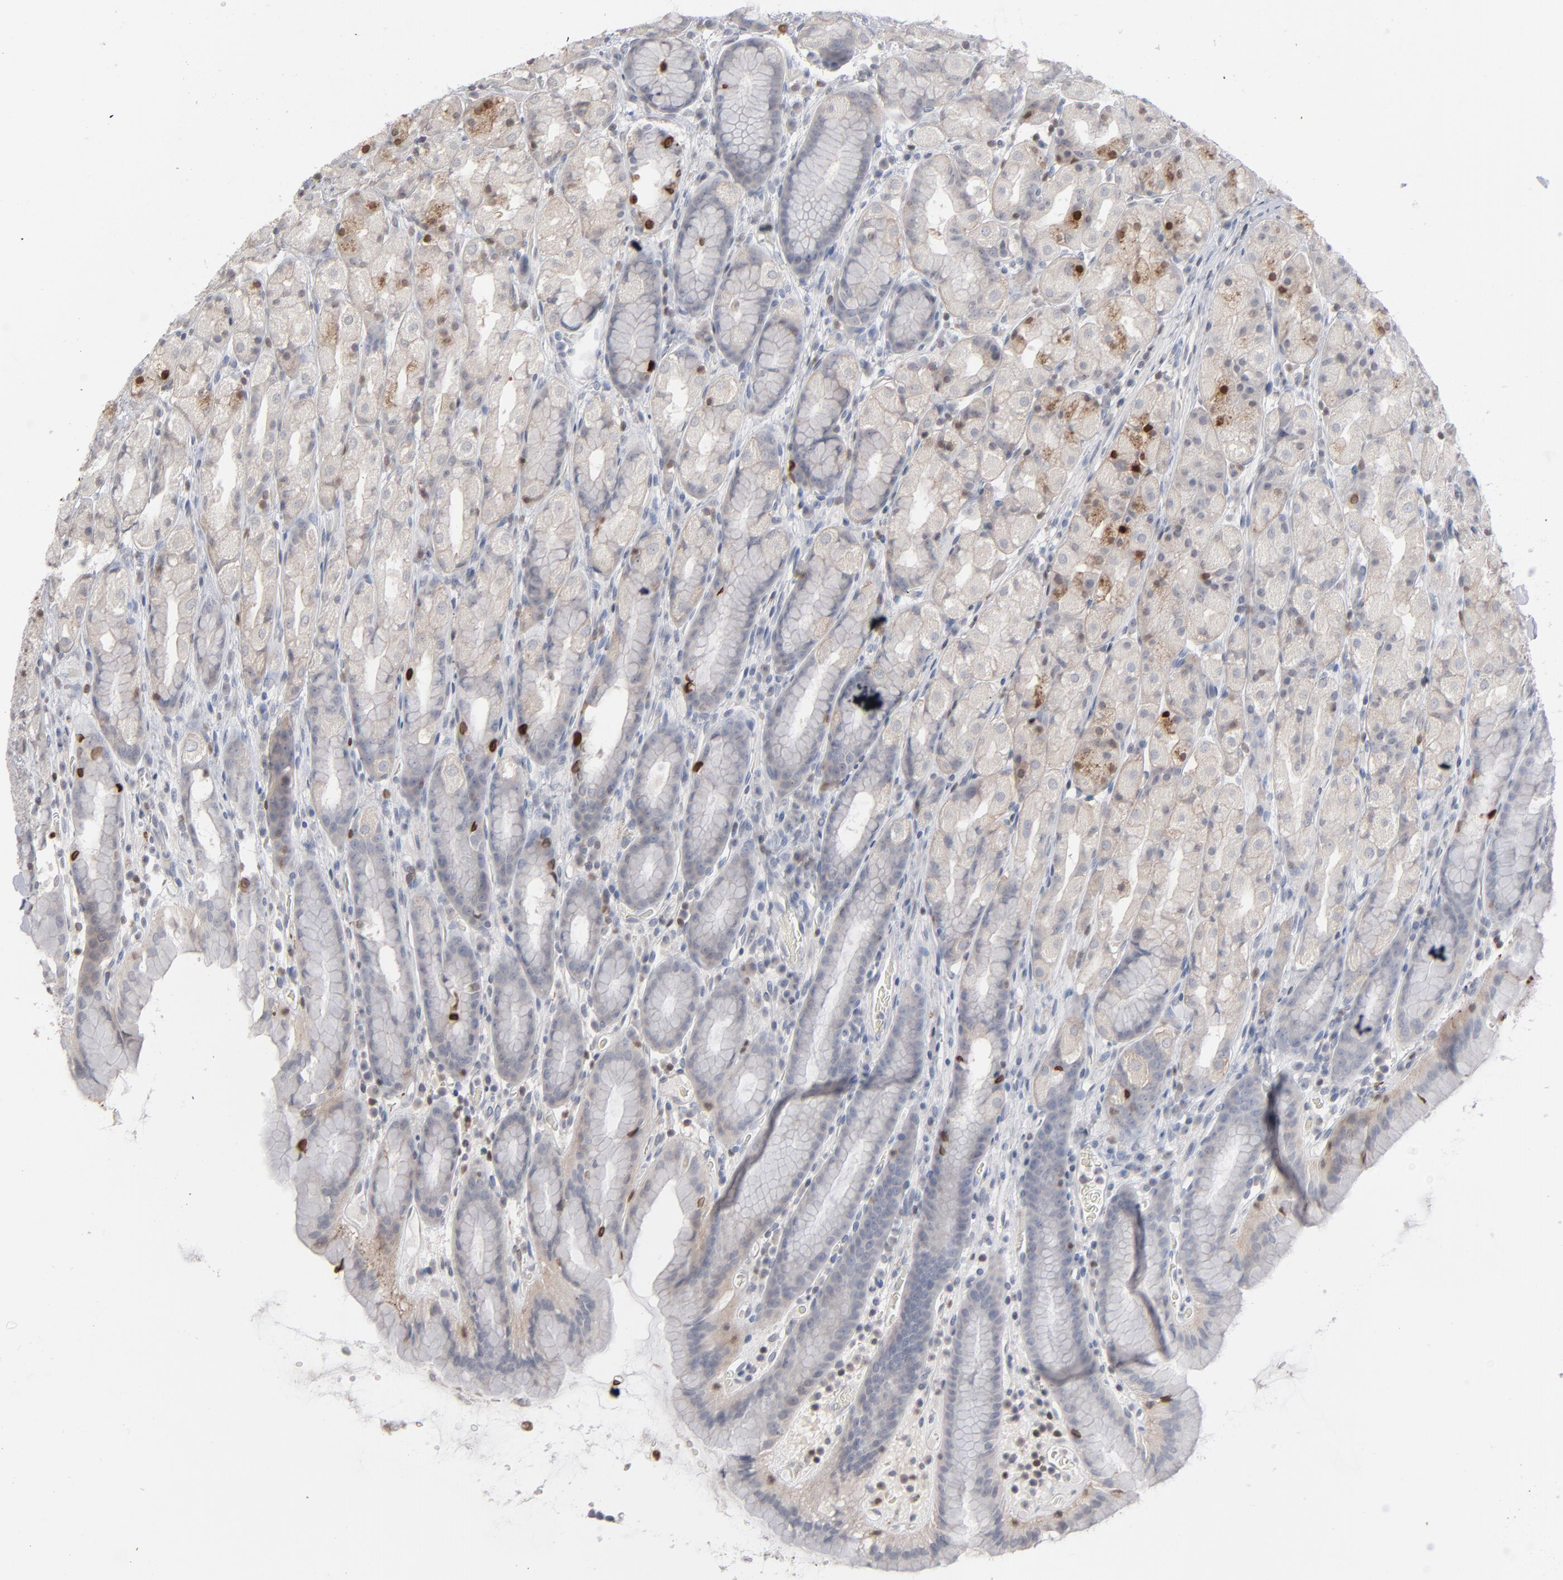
{"staining": {"intensity": "strong", "quantity": "<25%", "location": "cytoplasmic/membranous,nuclear"}, "tissue": "stomach", "cell_type": "Glandular cells", "image_type": "normal", "snomed": [{"axis": "morphology", "description": "Normal tissue, NOS"}, {"axis": "topography", "description": "Stomach, upper"}], "caption": "High-magnification brightfield microscopy of normal stomach stained with DAB (3,3'-diaminobenzidine) (brown) and counterstained with hematoxylin (blue). glandular cells exhibit strong cytoplasmic/membranous,nuclear positivity is appreciated in about<25% of cells. The staining was performed using DAB, with brown indicating positive protein expression. Nuclei are stained blue with hematoxylin.", "gene": "STAT4", "patient": {"sex": "male", "age": 68}}